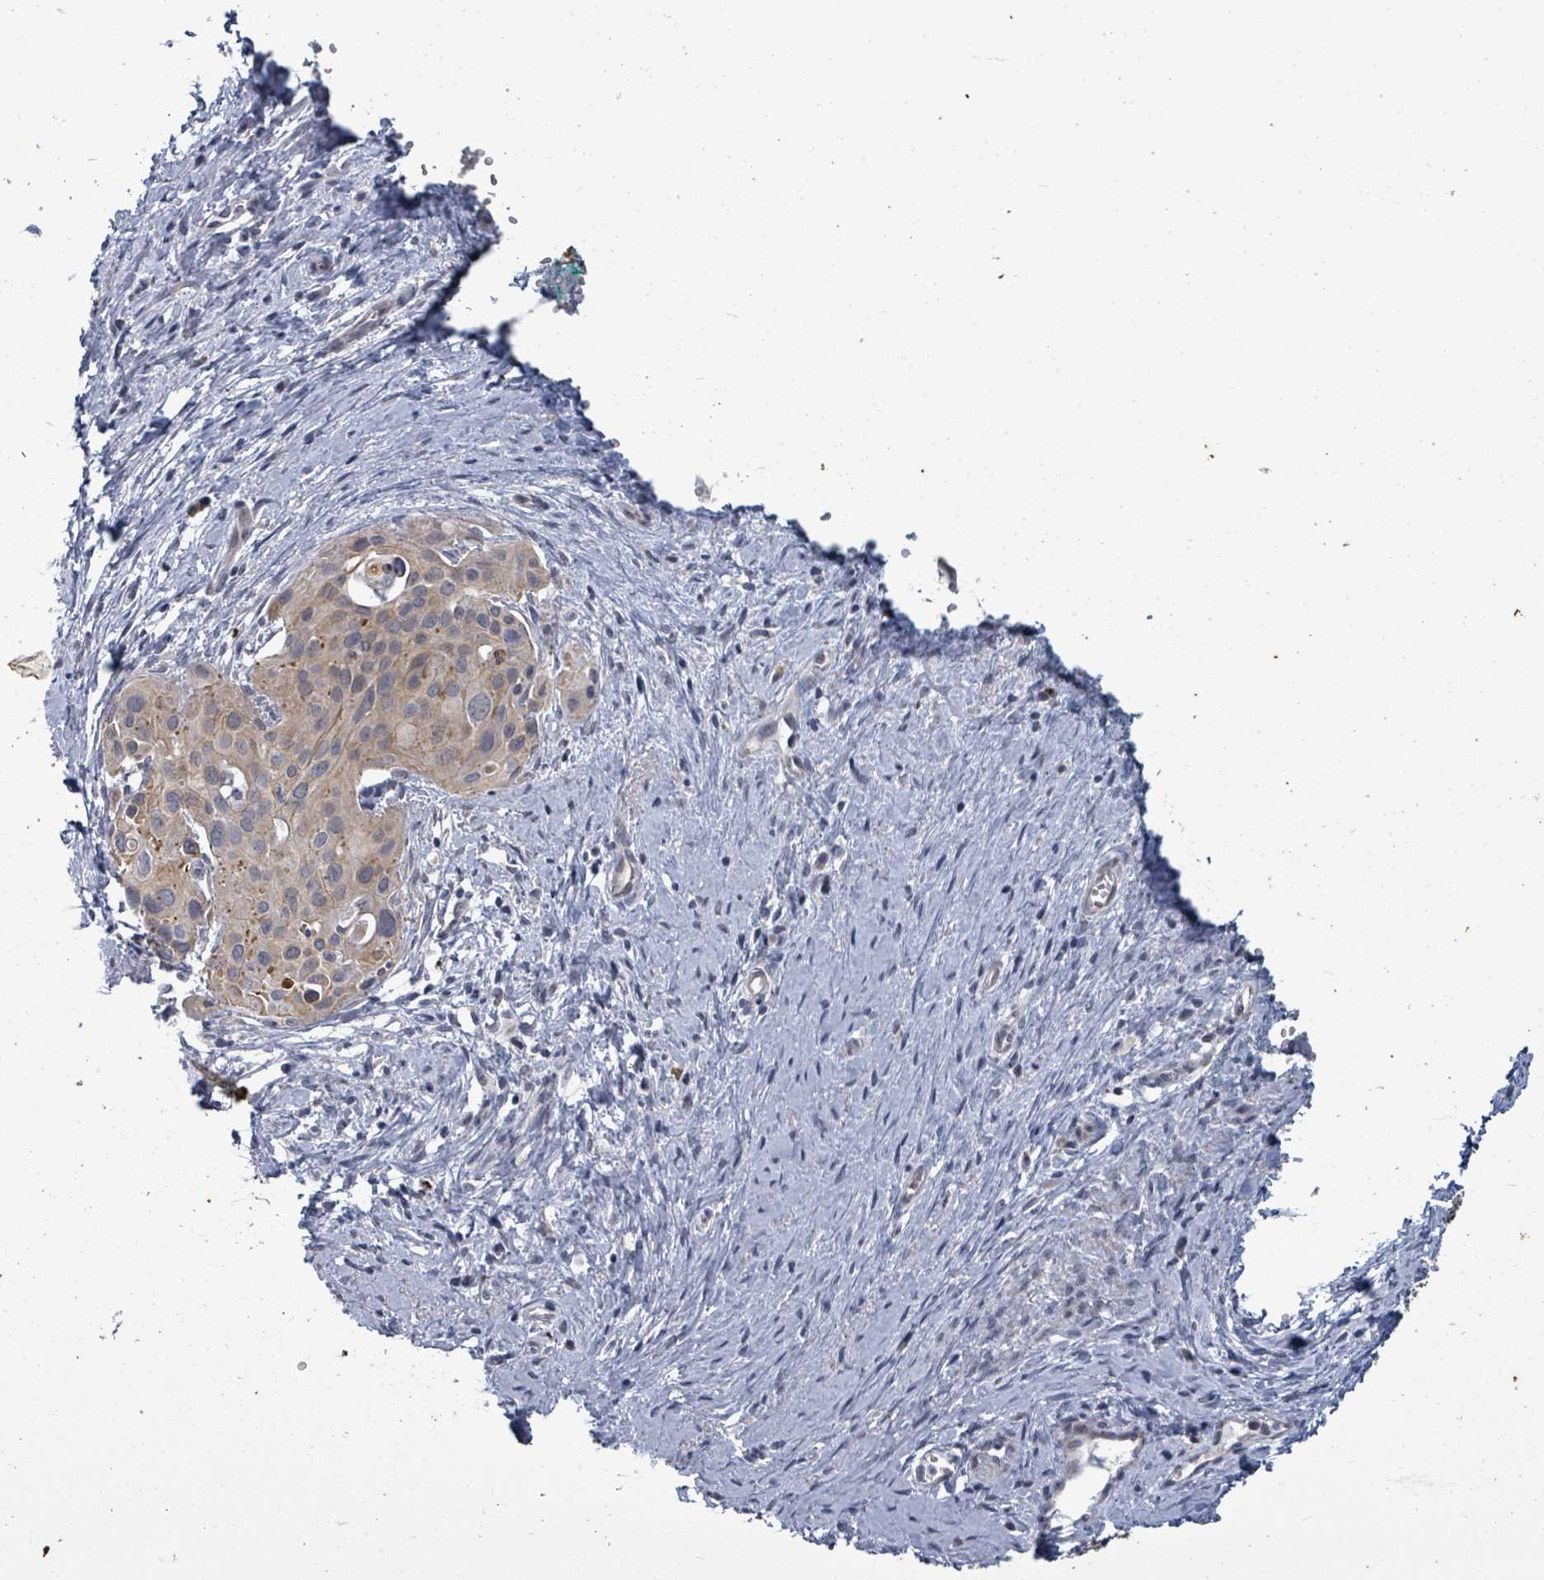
{"staining": {"intensity": "weak", "quantity": "25%-75%", "location": "cytoplasmic/membranous"}, "tissue": "cervical cancer", "cell_type": "Tumor cells", "image_type": "cancer", "snomed": [{"axis": "morphology", "description": "Squamous cell carcinoma, NOS"}, {"axis": "topography", "description": "Cervix"}], "caption": "Human cervical cancer stained with a brown dye displays weak cytoplasmic/membranous positive staining in about 25%-75% of tumor cells.", "gene": "ASB12", "patient": {"sex": "female", "age": 44}}